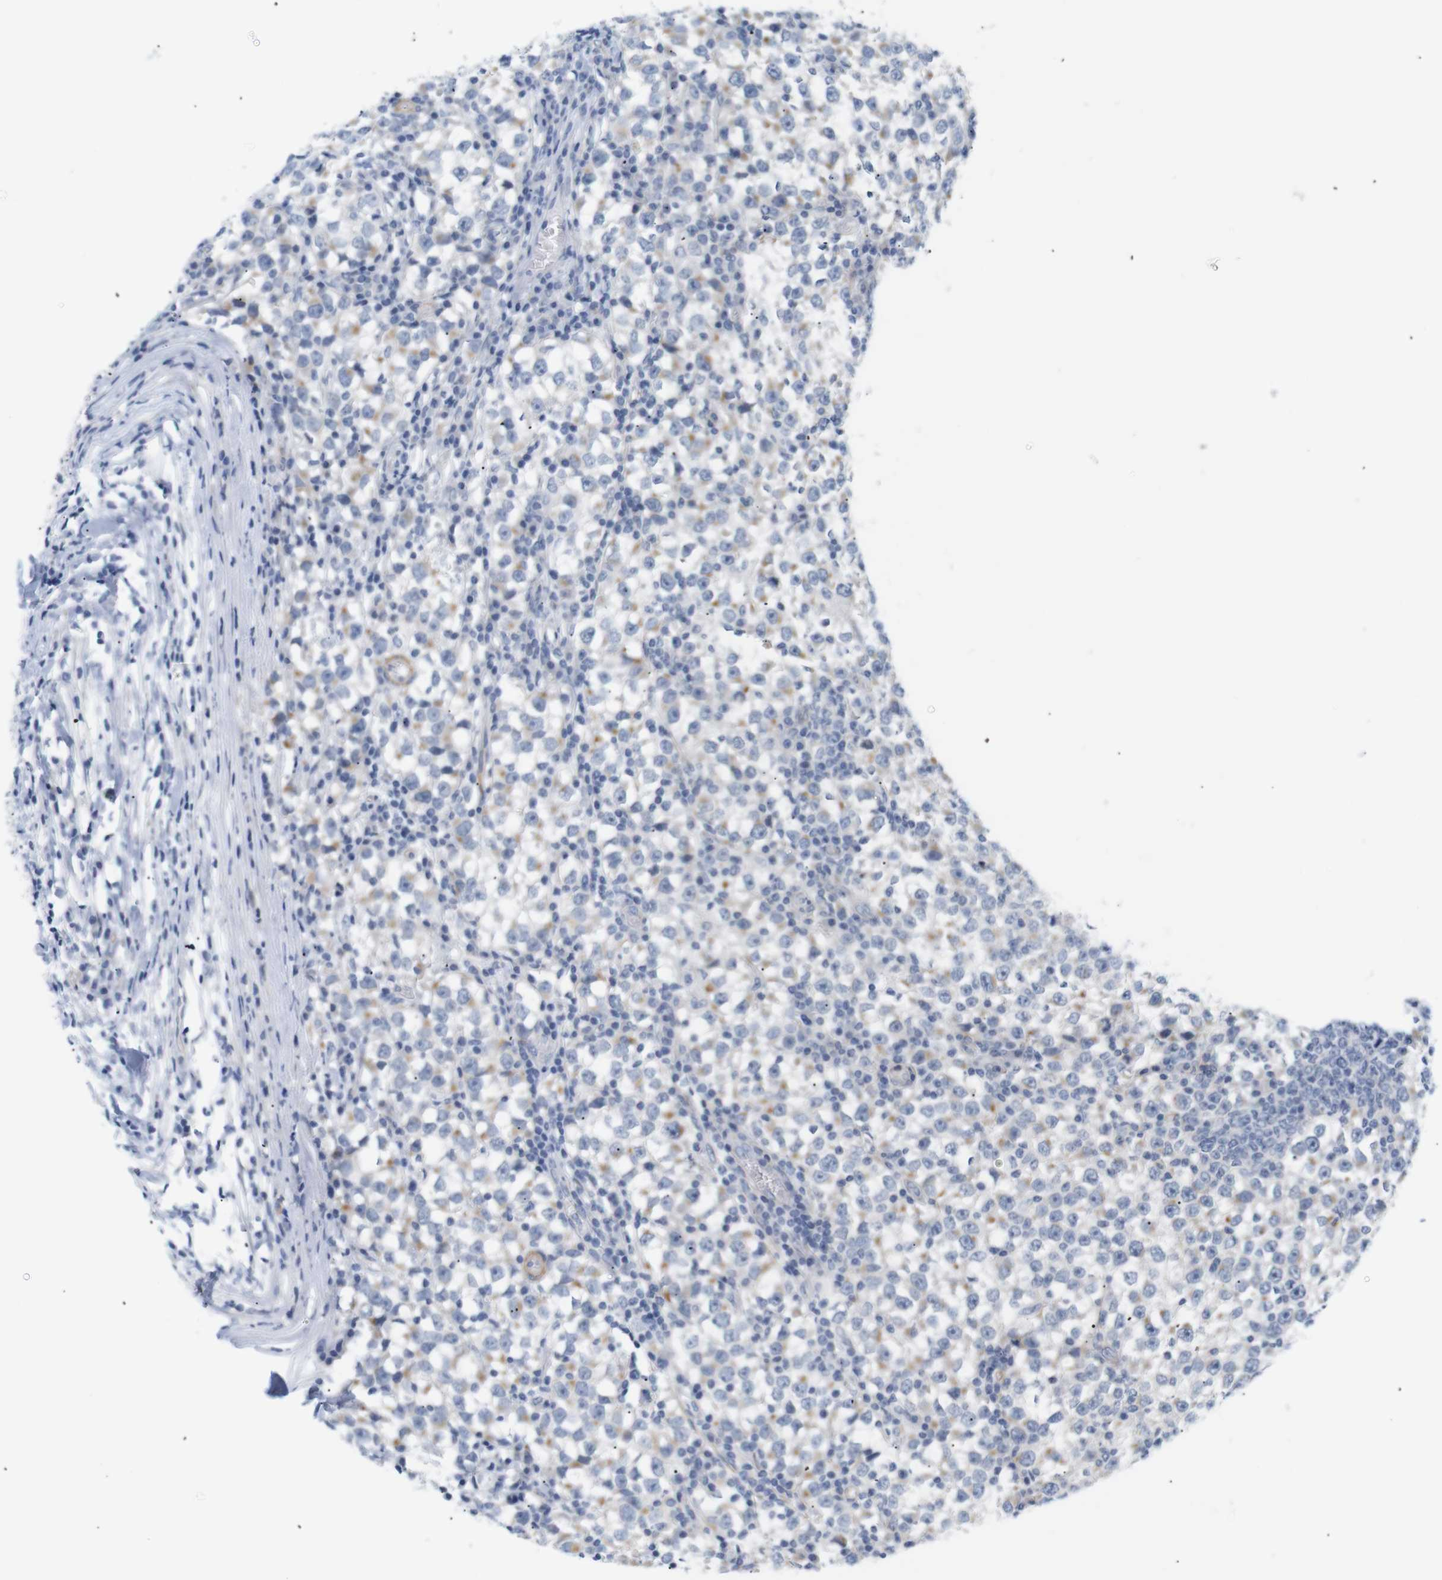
{"staining": {"intensity": "negative", "quantity": "none", "location": "none"}, "tissue": "testis cancer", "cell_type": "Tumor cells", "image_type": "cancer", "snomed": [{"axis": "morphology", "description": "Seminoma, NOS"}, {"axis": "topography", "description": "Testis"}], "caption": "This is an IHC micrograph of human seminoma (testis). There is no expression in tumor cells.", "gene": "STMN3", "patient": {"sex": "male", "age": 65}}